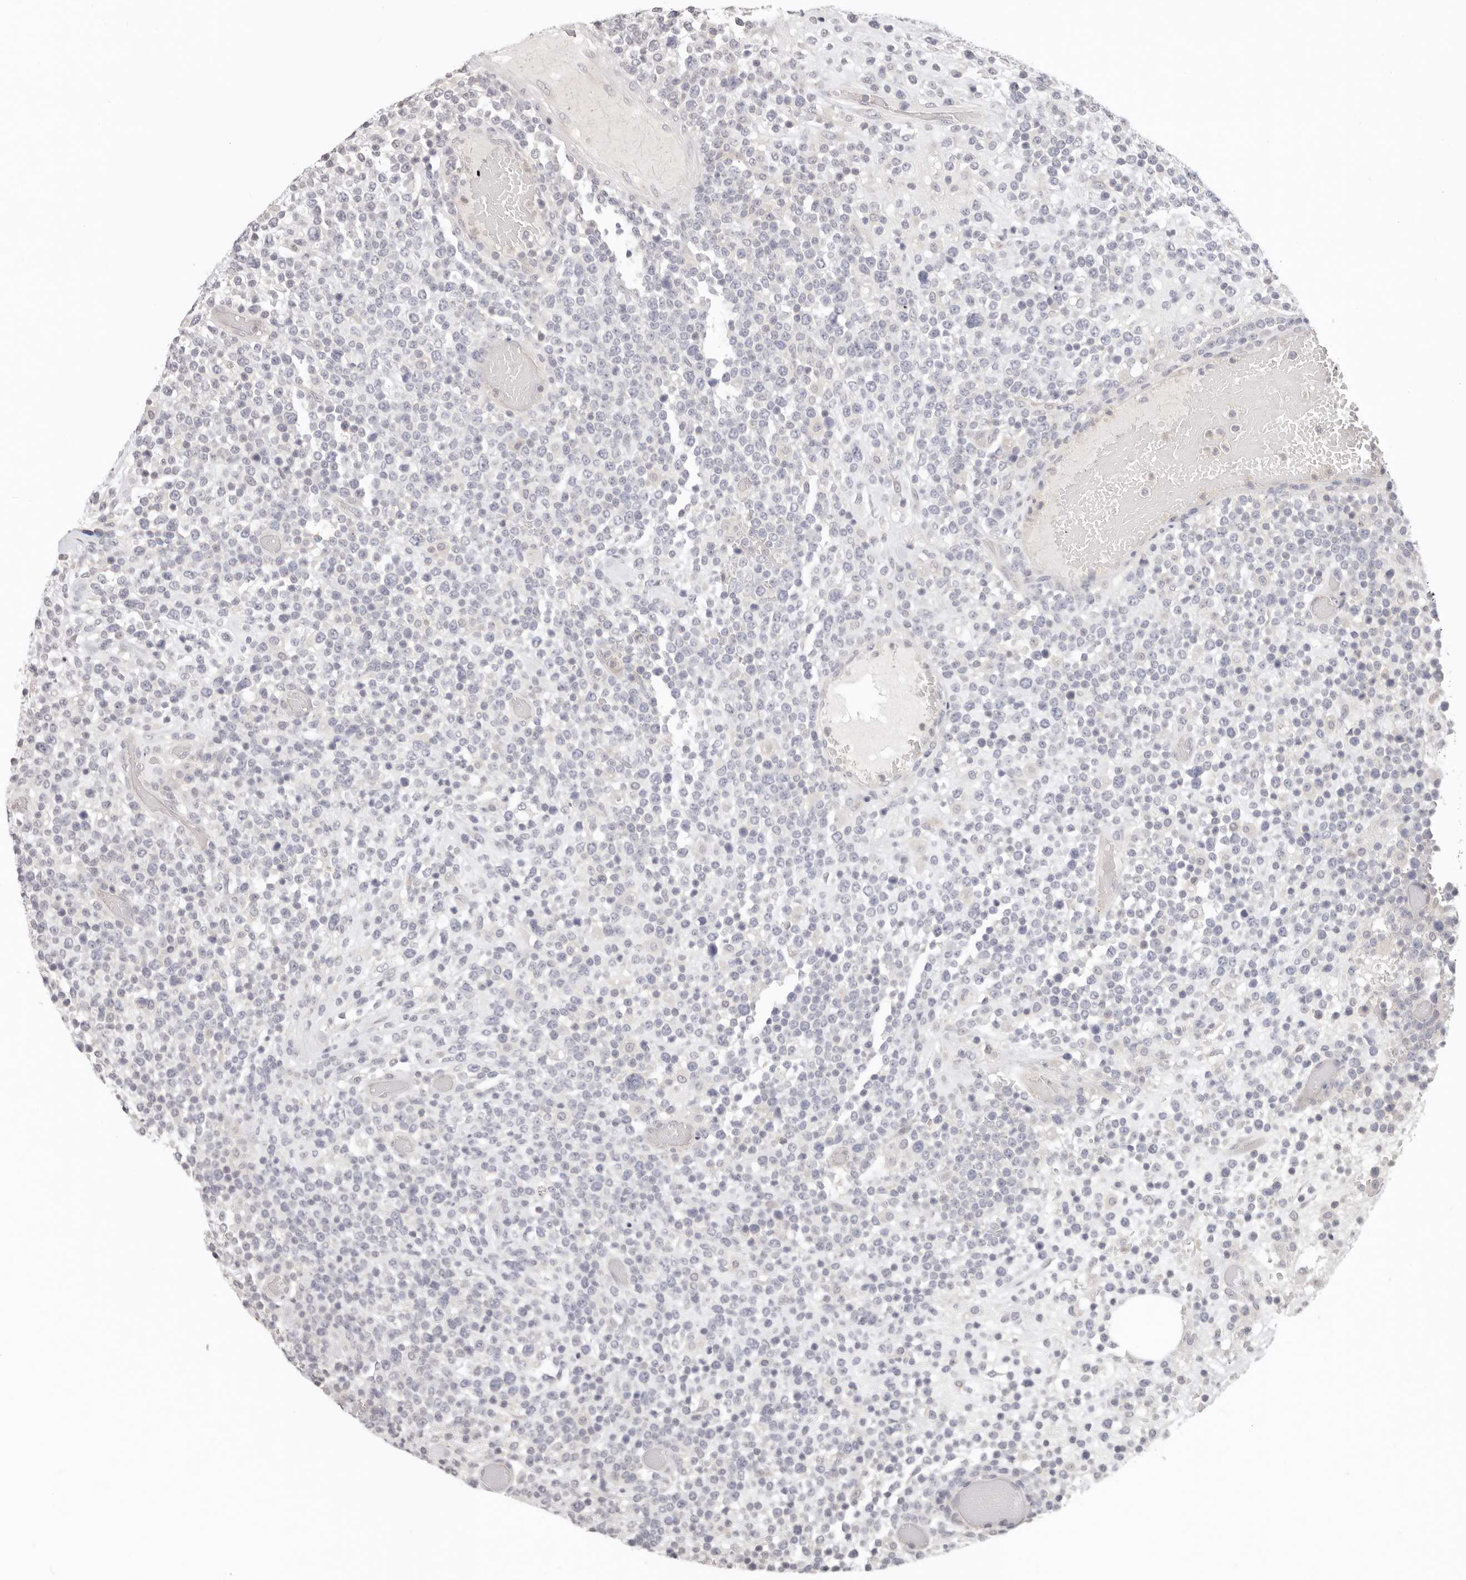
{"staining": {"intensity": "negative", "quantity": "none", "location": "none"}, "tissue": "lymphoma", "cell_type": "Tumor cells", "image_type": "cancer", "snomed": [{"axis": "morphology", "description": "Malignant lymphoma, non-Hodgkin's type, High grade"}, {"axis": "topography", "description": "Colon"}], "caption": "This is an immunohistochemistry (IHC) image of malignant lymphoma, non-Hodgkin's type (high-grade). There is no staining in tumor cells.", "gene": "GGPS1", "patient": {"sex": "female", "age": 53}}